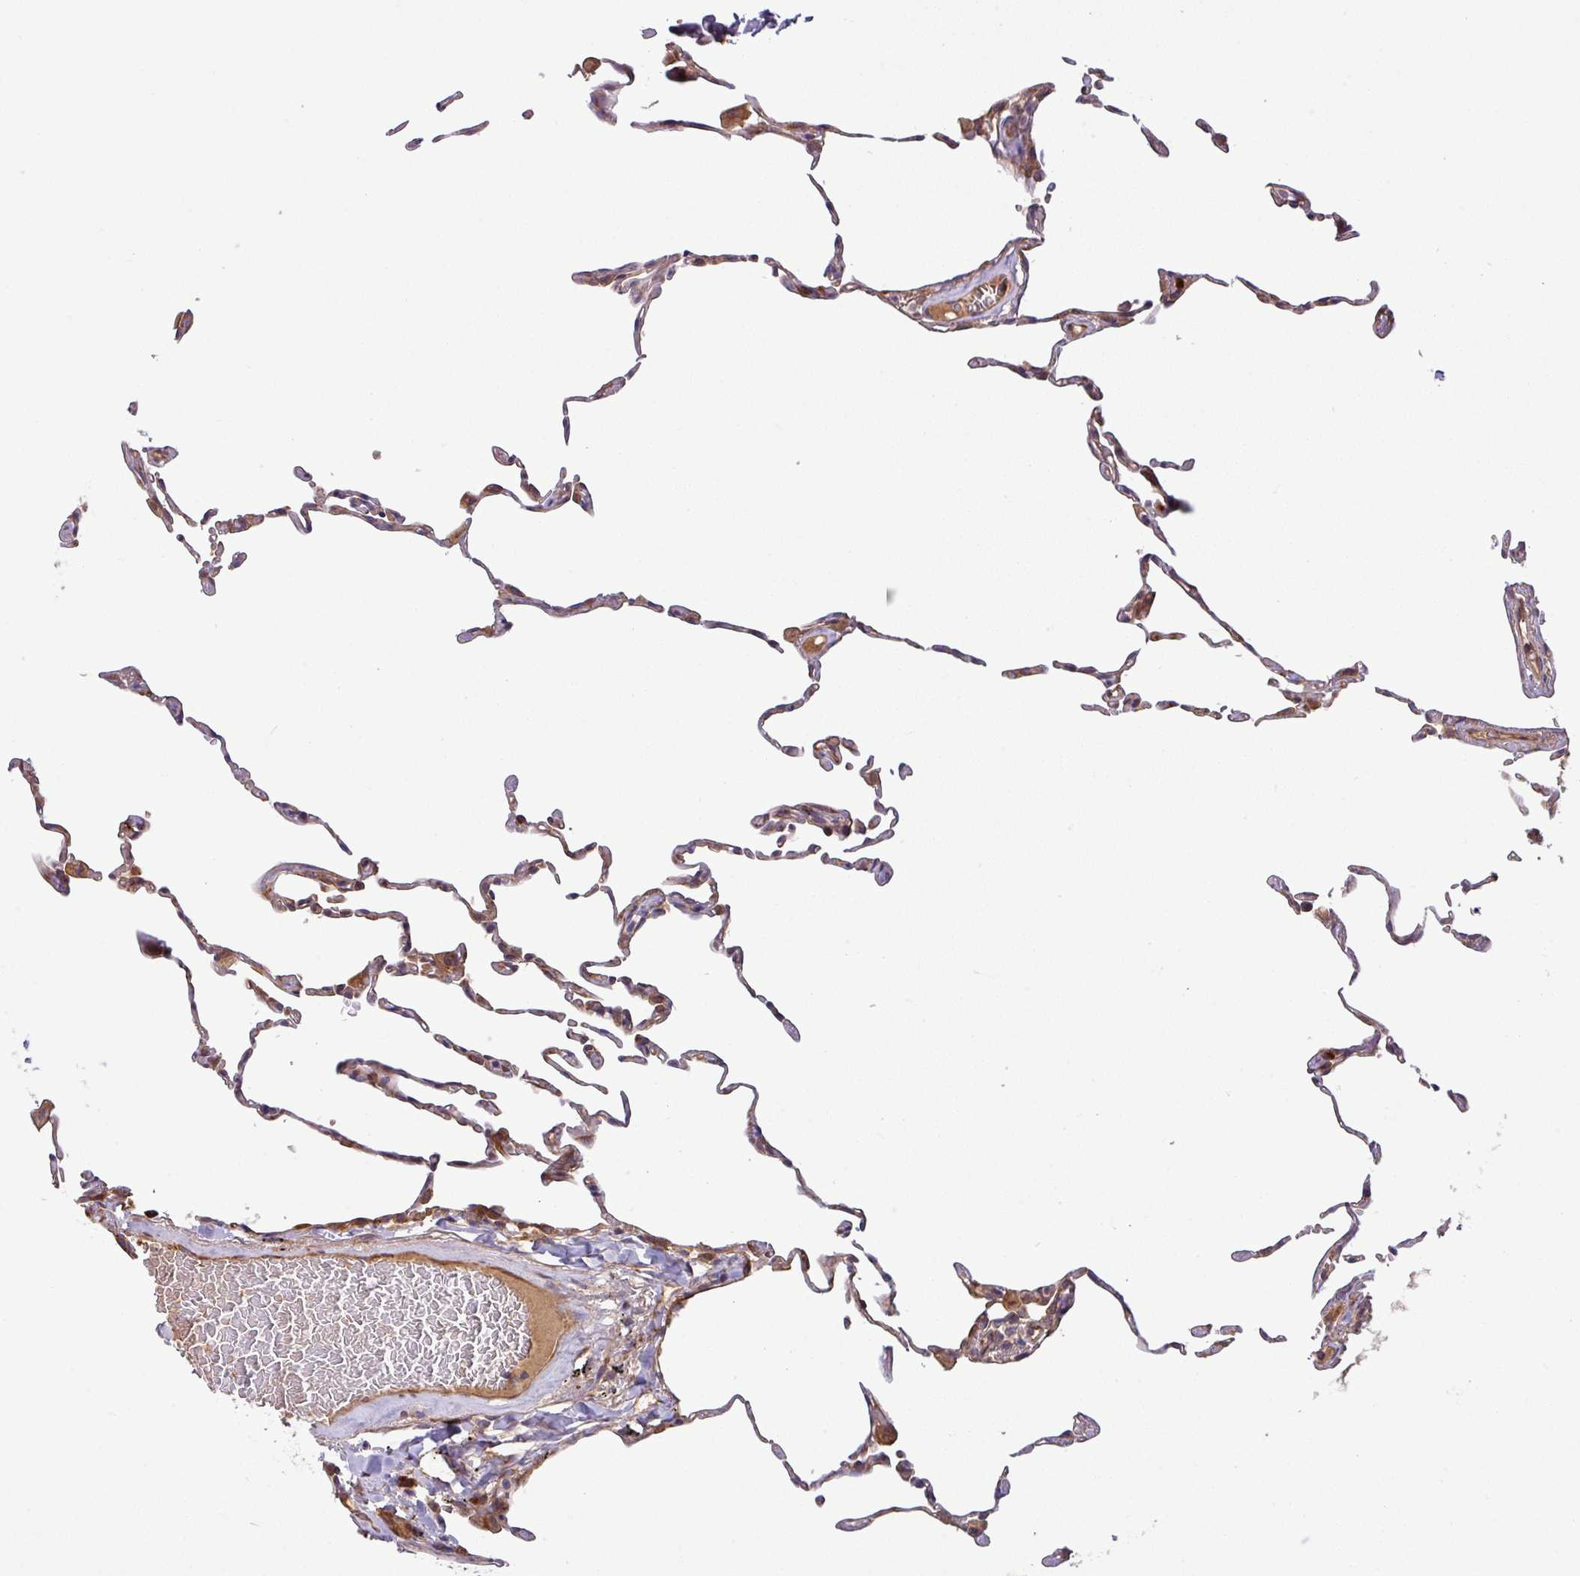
{"staining": {"intensity": "moderate", "quantity": "25%-75%", "location": "cytoplasmic/membranous"}, "tissue": "lung", "cell_type": "Alveolar cells", "image_type": "normal", "snomed": [{"axis": "morphology", "description": "Normal tissue, NOS"}, {"axis": "topography", "description": "Lung"}], "caption": "Immunohistochemistry (IHC) staining of normal lung, which demonstrates medium levels of moderate cytoplasmic/membranous expression in approximately 25%-75% of alveolar cells indicating moderate cytoplasmic/membranous protein staining. The staining was performed using DAB (brown) for protein detection and nuclei were counterstained in hematoxylin (blue).", "gene": "ART1", "patient": {"sex": "female", "age": 57}}